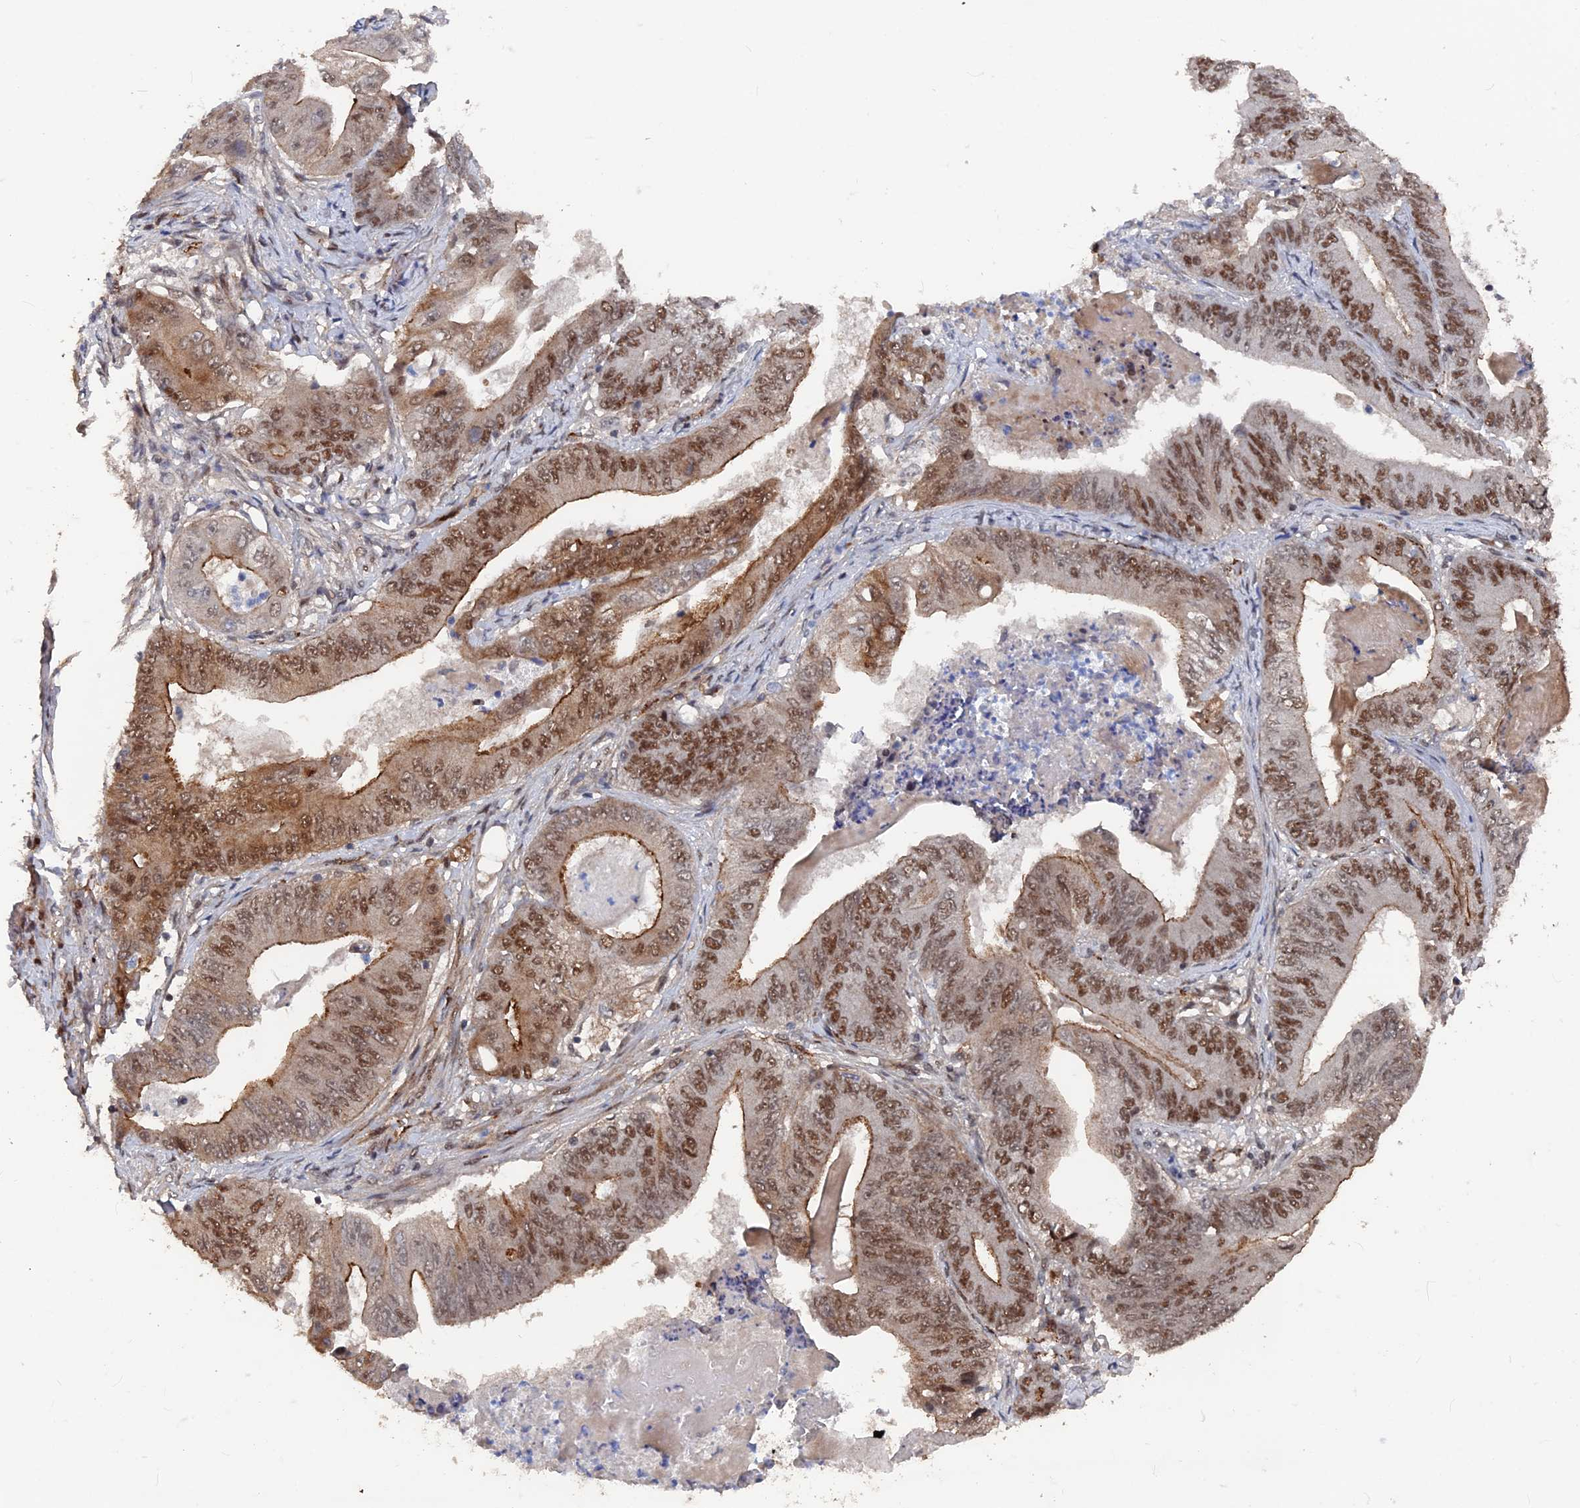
{"staining": {"intensity": "moderate", "quantity": "25%-75%", "location": "cytoplasmic/membranous,nuclear"}, "tissue": "stomach cancer", "cell_type": "Tumor cells", "image_type": "cancer", "snomed": [{"axis": "morphology", "description": "Adenocarcinoma, NOS"}, {"axis": "topography", "description": "Stomach"}], "caption": "Stomach adenocarcinoma stained with a protein marker reveals moderate staining in tumor cells.", "gene": "SH3D21", "patient": {"sex": "female", "age": 73}}